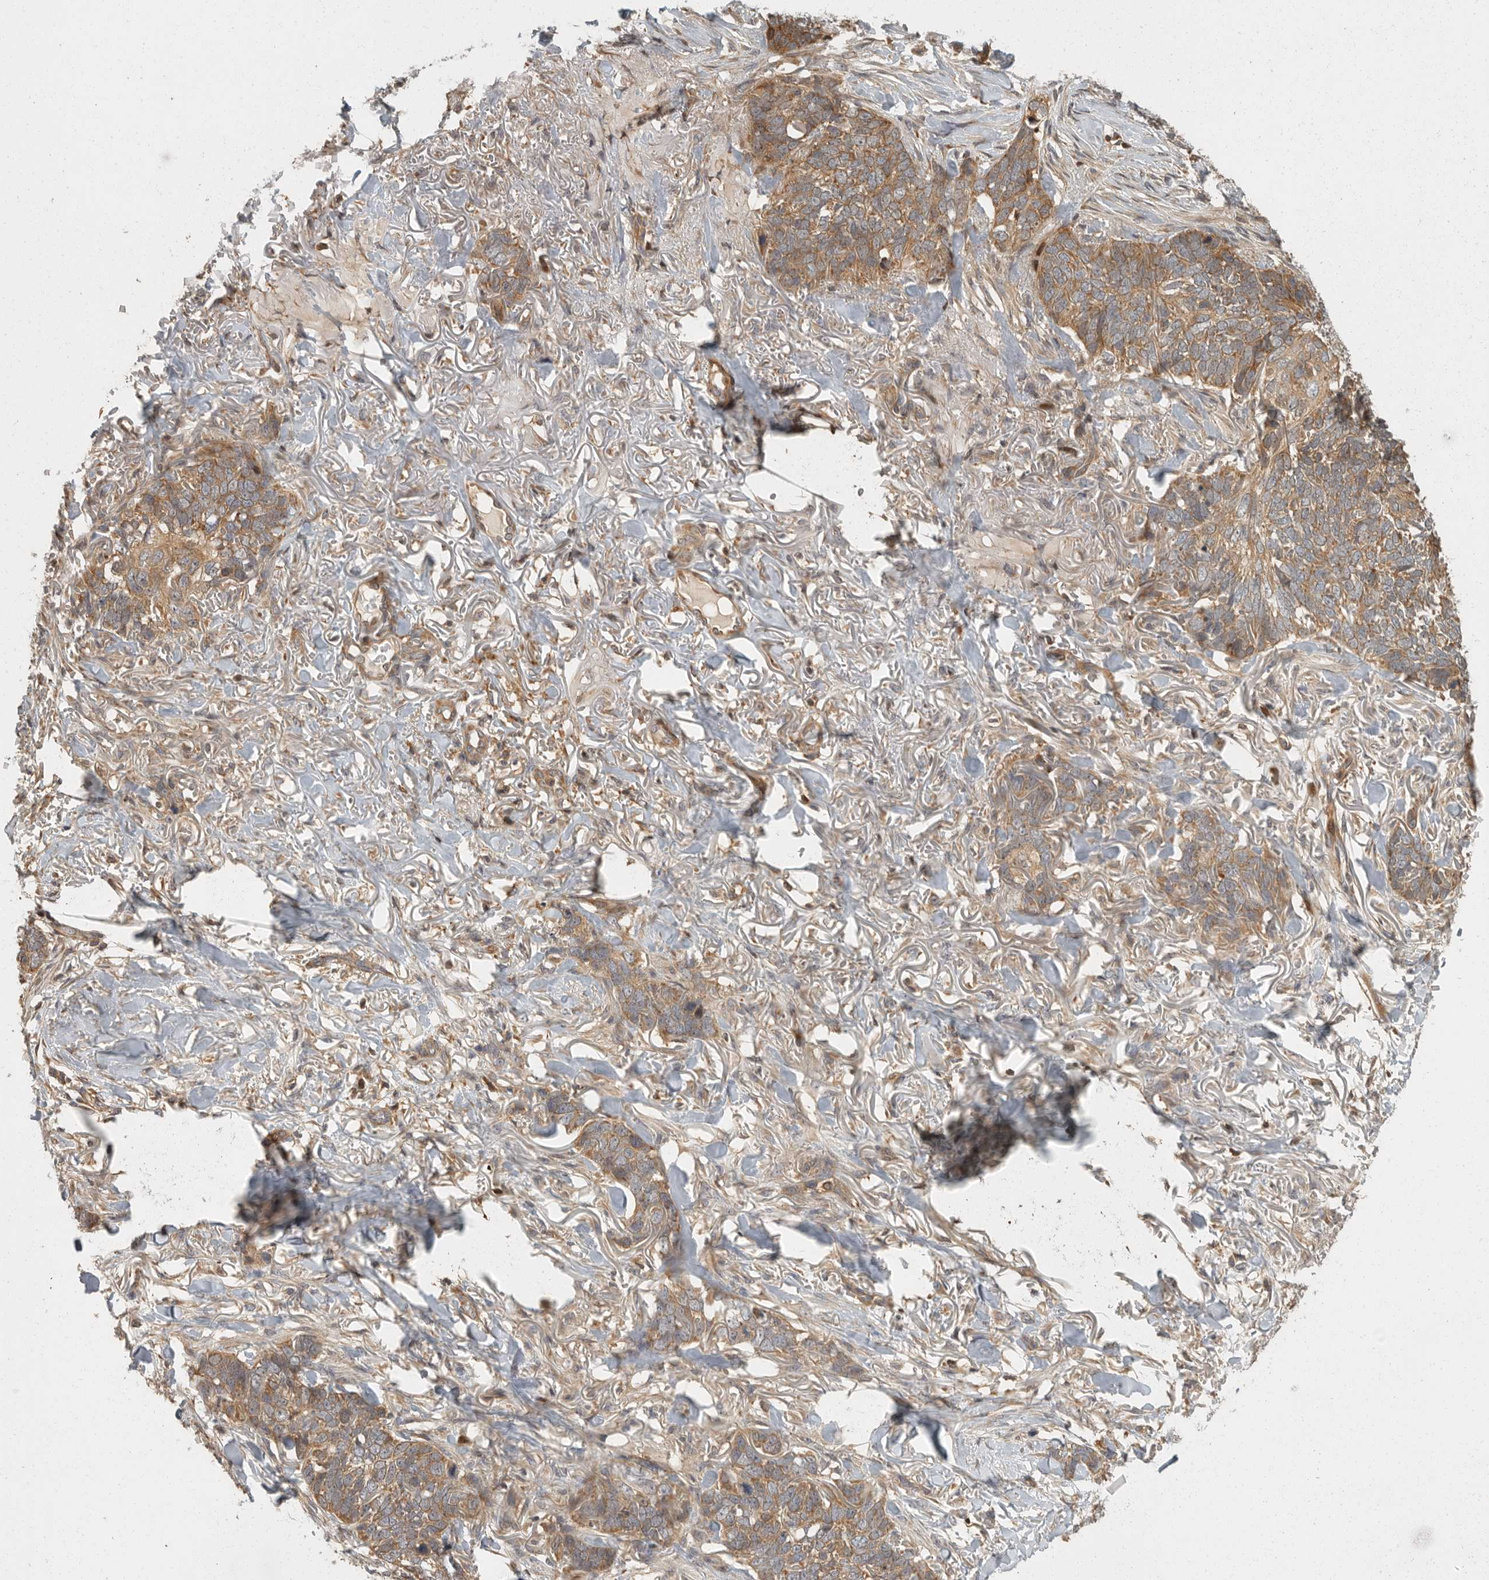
{"staining": {"intensity": "moderate", "quantity": ">75%", "location": "cytoplasmic/membranous"}, "tissue": "skin cancer", "cell_type": "Tumor cells", "image_type": "cancer", "snomed": [{"axis": "morphology", "description": "Normal tissue, NOS"}, {"axis": "morphology", "description": "Basal cell carcinoma"}, {"axis": "topography", "description": "Skin"}], "caption": "This photomicrograph shows skin cancer (basal cell carcinoma) stained with immunohistochemistry (IHC) to label a protein in brown. The cytoplasmic/membranous of tumor cells show moderate positivity for the protein. Nuclei are counter-stained blue.", "gene": "SWT1", "patient": {"sex": "male", "age": 77}}